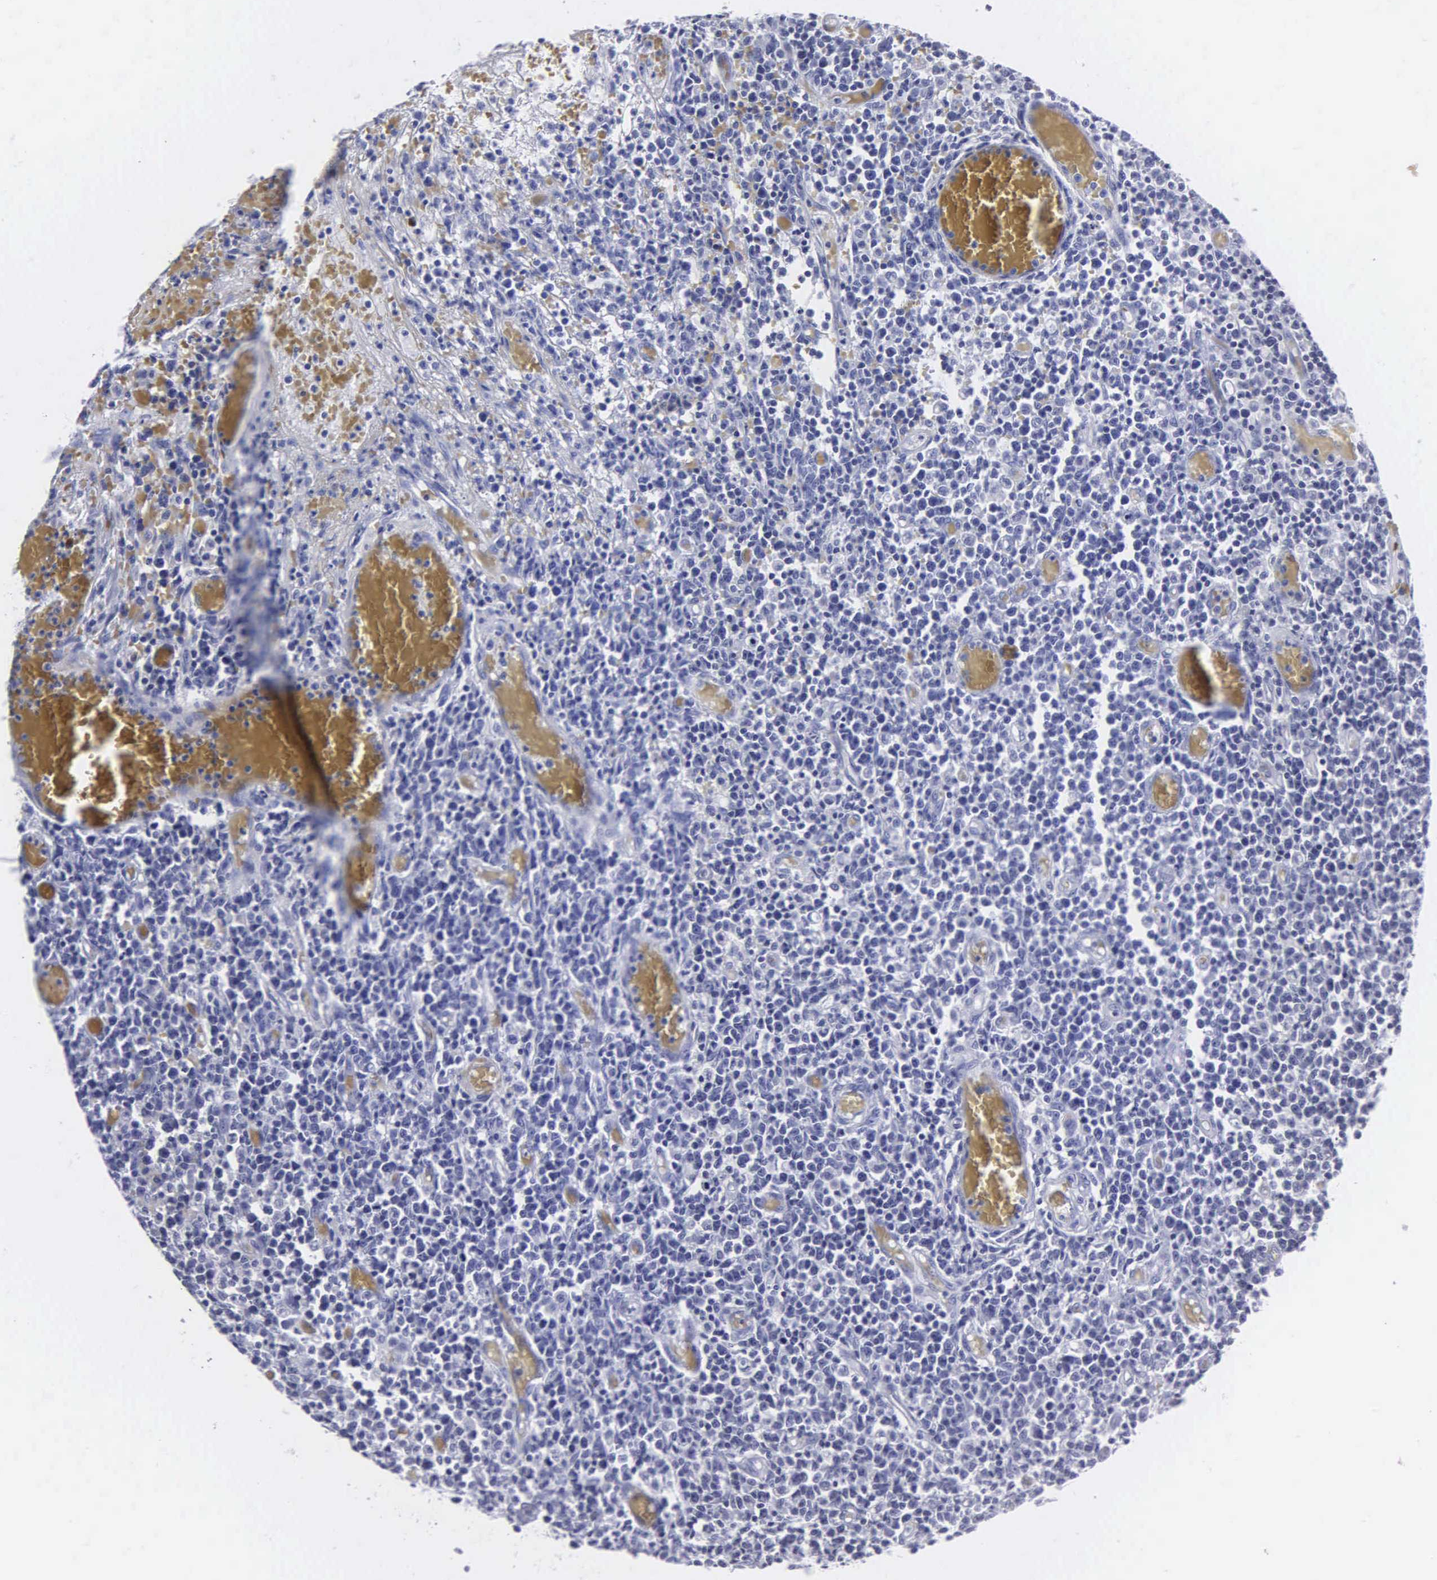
{"staining": {"intensity": "negative", "quantity": "none", "location": "none"}, "tissue": "lymphoma", "cell_type": "Tumor cells", "image_type": "cancer", "snomed": [{"axis": "morphology", "description": "Malignant lymphoma, non-Hodgkin's type, High grade"}, {"axis": "topography", "description": "Colon"}], "caption": "Immunohistochemistry (IHC) image of neoplastic tissue: human high-grade malignant lymphoma, non-Hodgkin's type stained with DAB (3,3'-diaminobenzidine) shows no significant protein staining in tumor cells. Brightfield microscopy of immunohistochemistry stained with DAB (brown) and hematoxylin (blue), captured at high magnification.", "gene": "MB", "patient": {"sex": "male", "age": 82}}